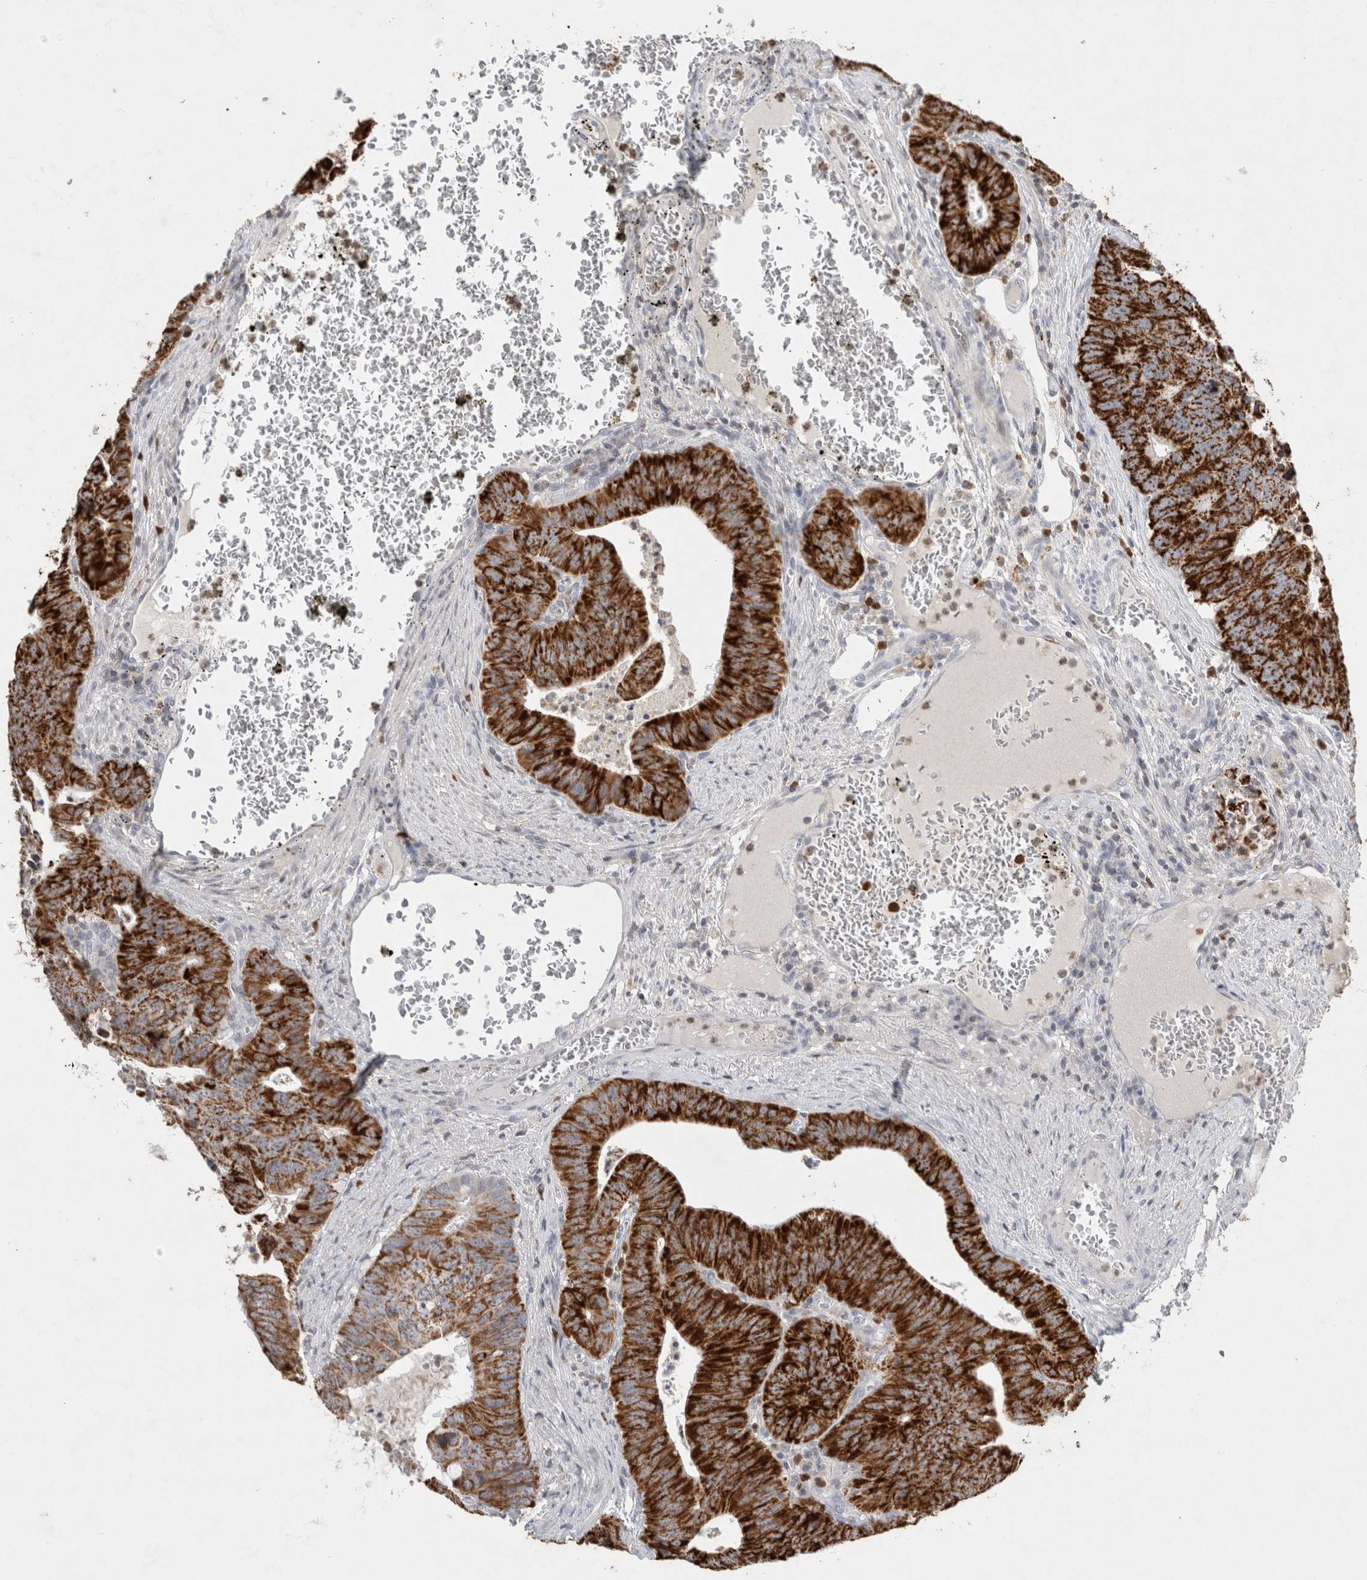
{"staining": {"intensity": "strong", "quantity": ">75%", "location": "cytoplasmic/membranous"}, "tissue": "colorectal cancer", "cell_type": "Tumor cells", "image_type": "cancer", "snomed": [{"axis": "morphology", "description": "Adenocarcinoma, NOS"}, {"axis": "topography", "description": "Colon"}], "caption": "IHC (DAB (3,3'-diaminobenzidine)) staining of human colorectal cancer (adenocarcinoma) shows strong cytoplasmic/membranous protein staining in approximately >75% of tumor cells.", "gene": "AGMAT", "patient": {"sex": "male", "age": 87}}